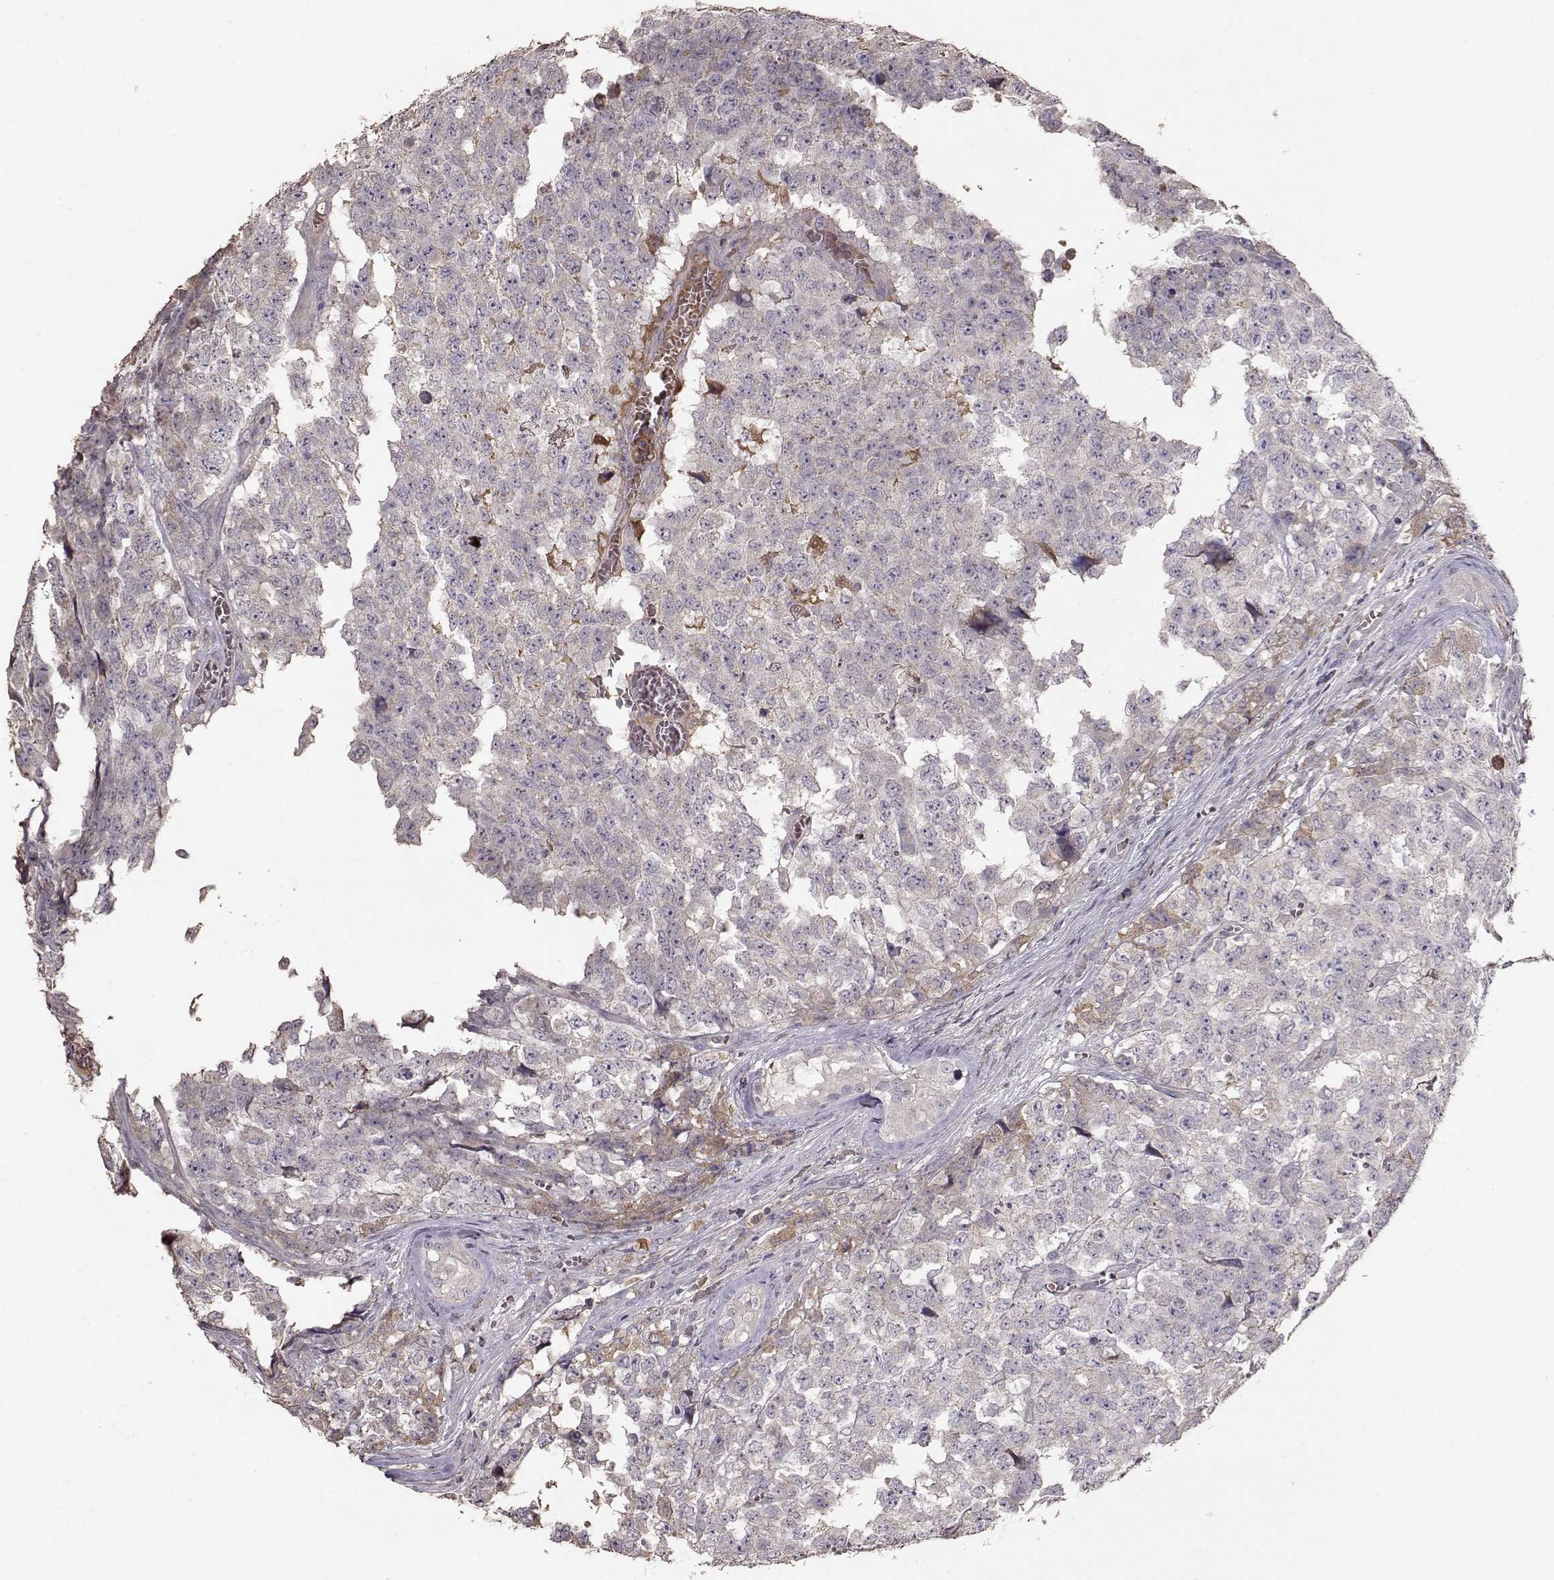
{"staining": {"intensity": "moderate", "quantity": "<25%", "location": "cytoplasmic/membranous"}, "tissue": "testis cancer", "cell_type": "Tumor cells", "image_type": "cancer", "snomed": [{"axis": "morphology", "description": "Carcinoma, Embryonal, NOS"}, {"axis": "topography", "description": "Testis"}], "caption": "Immunohistochemical staining of testis cancer reveals low levels of moderate cytoplasmic/membranous staining in about <25% of tumor cells. (DAB IHC with brightfield microscopy, high magnification).", "gene": "PMCH", "patient": {"sex": "male", "age": 23}}